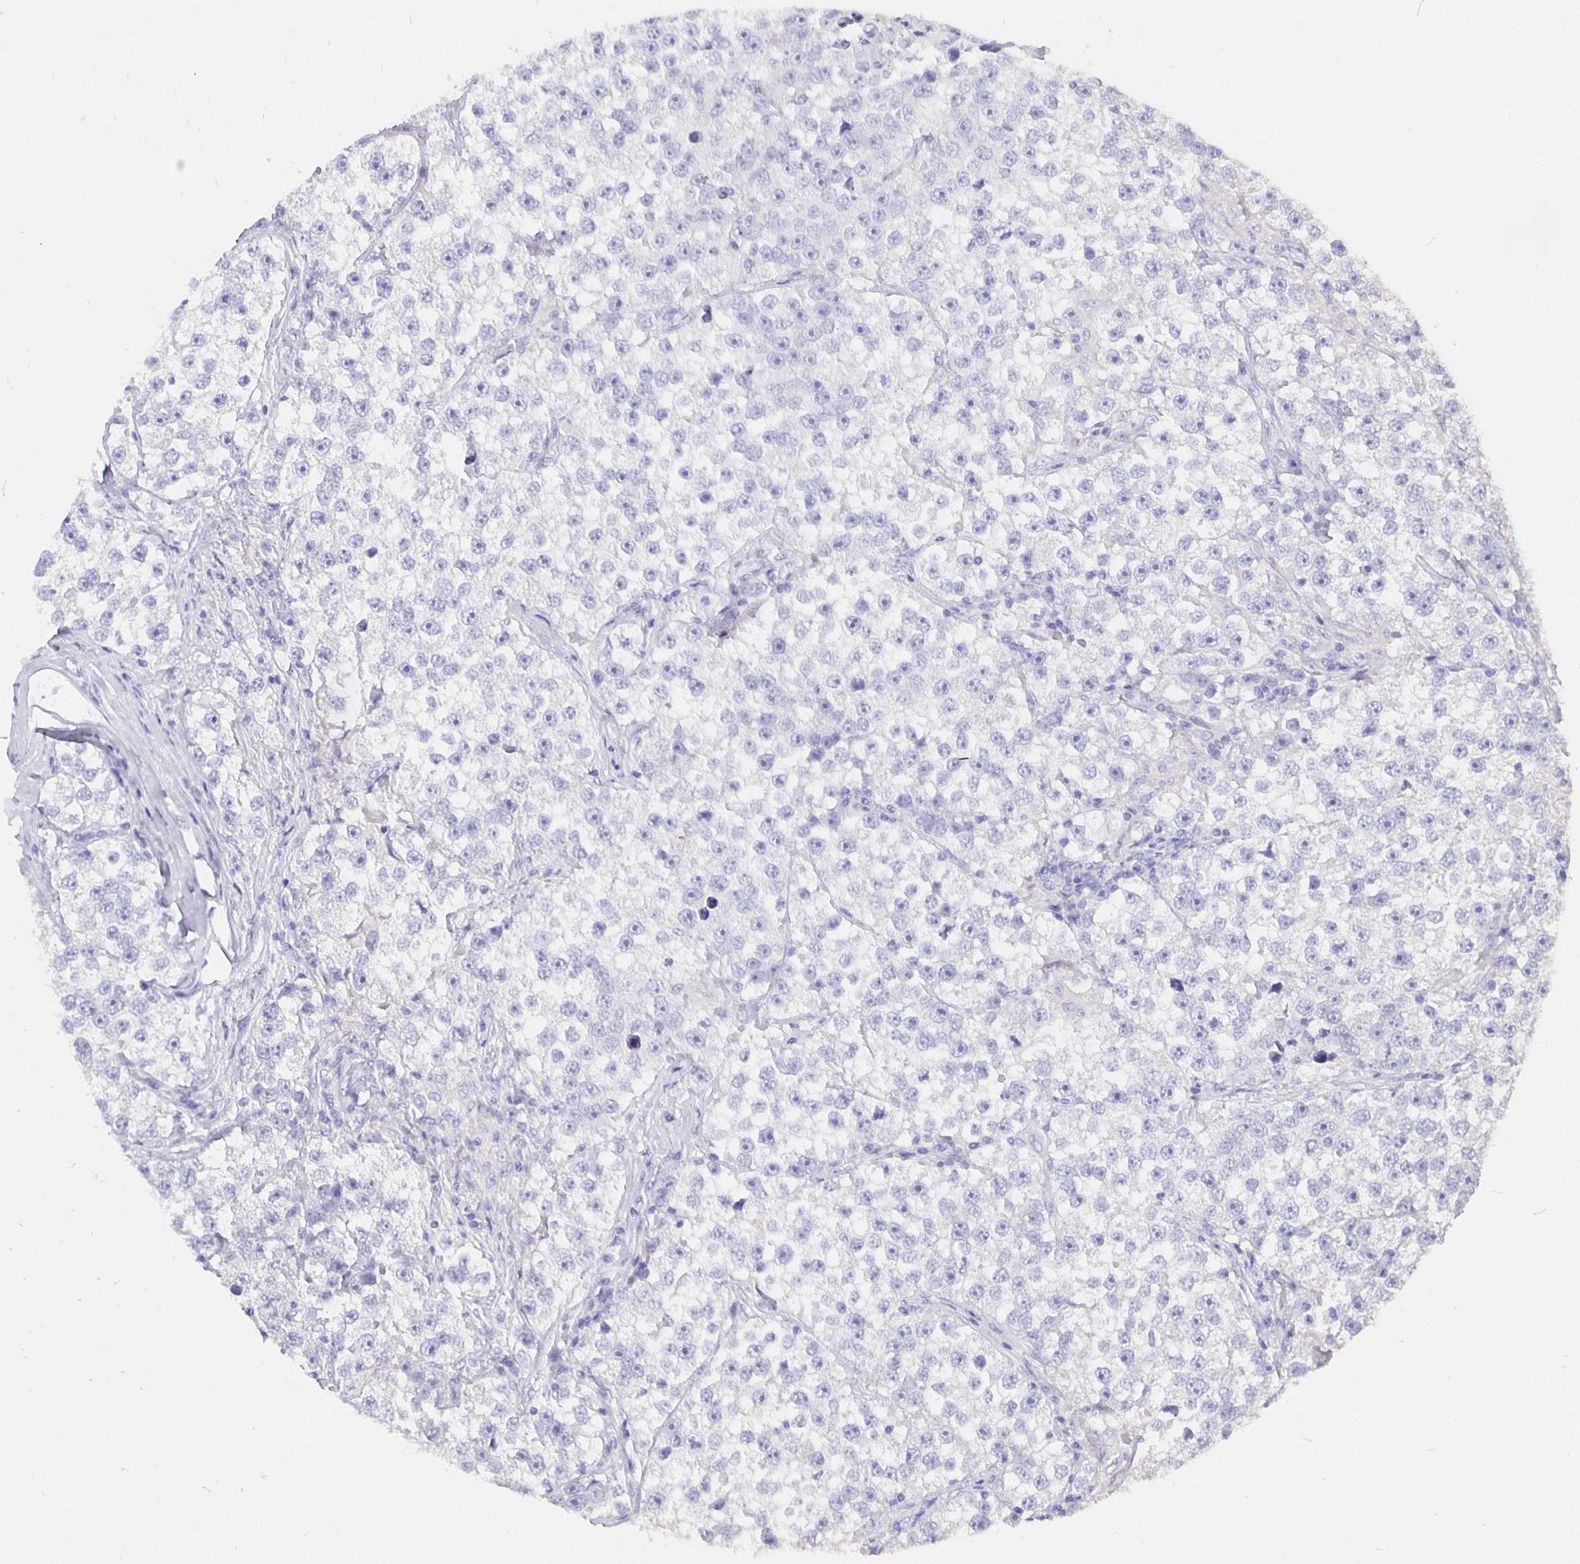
{"staining": {"intensity": "negative", "quantity": "none", "location": "none"}, "tissue": "testis cancer", "cell_type": "Tumor cells", "image_type": "cancer", "snomed": [{"axis": "morphology", "description": "Seminoma, NOS"}, {"axis": "topography", "description": "Testis"}], "caption": "This micrograph is of seminoma (testis) stained with immunohistochemistry (IHC) to label a protein in brown with the nuclei are counter-stained blue. There is no positivity in tumor cells. (Brightfield microscopy of DAB (3,3'-diaminobenzidine) immunohistochemistry (IHC) at high magnification).", "gene": "CFAP74", "patient": {"sex": "male", "age": 46}}